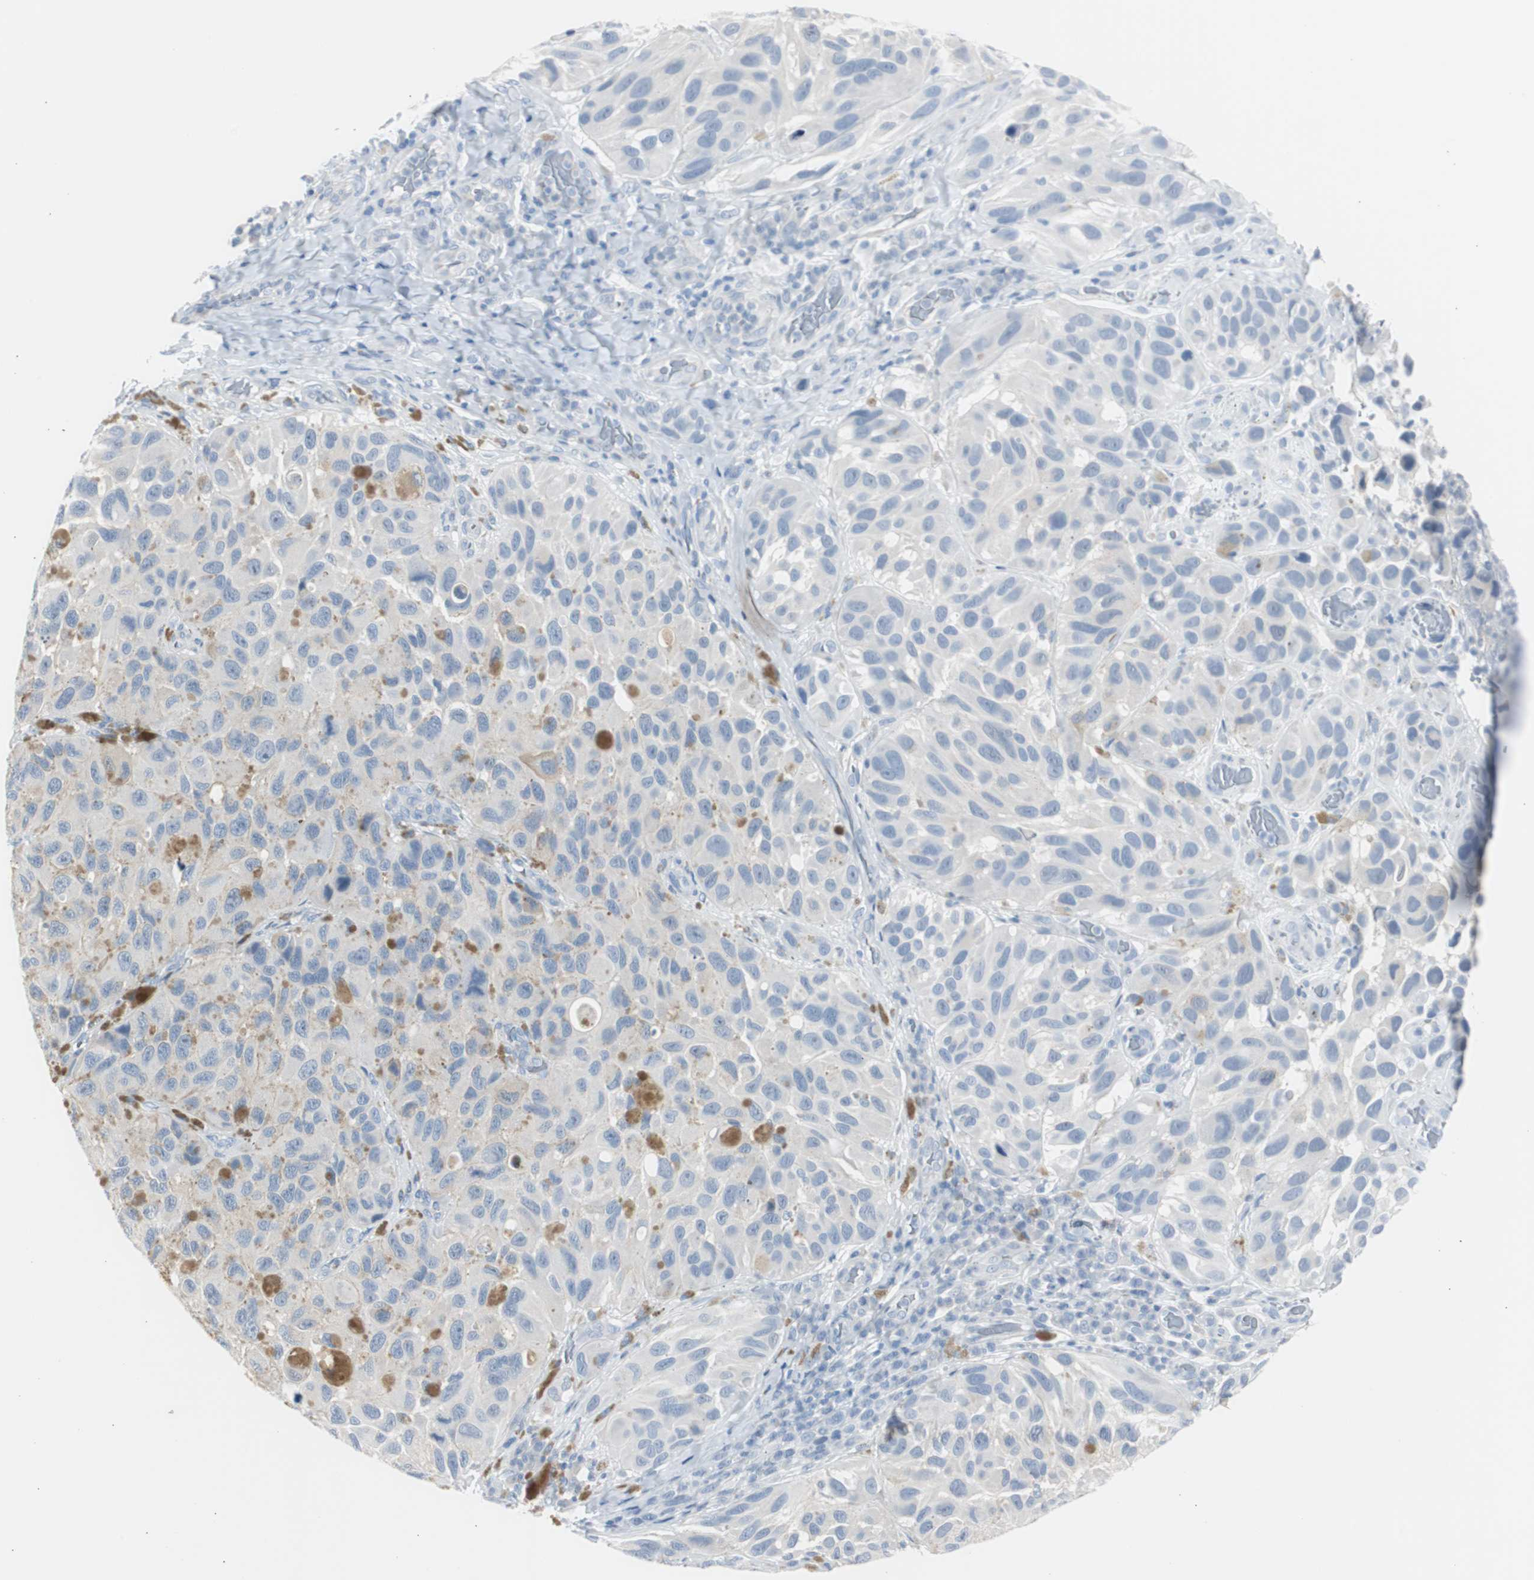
{"staining": {"intensity": "negative", "quantity": "none", "location": "none"}, "tissue": "melanoma", "cell_type": "Tumor cells", "image_type": "cancer", "snomed": [{"axis": "morphology", "description": "Malignant melanoma, NOS"}, {"axis": "topography", "description": "Skin"}], "caption": "The histopathology image demonstrates no significant staining in tumor cells of malignant melanoma. (DAB immunohistochemistry visualized using brightfield microscopy, high magnification).", "gene": "S100A7", "patient": {"sex": "female", "age": 73}}